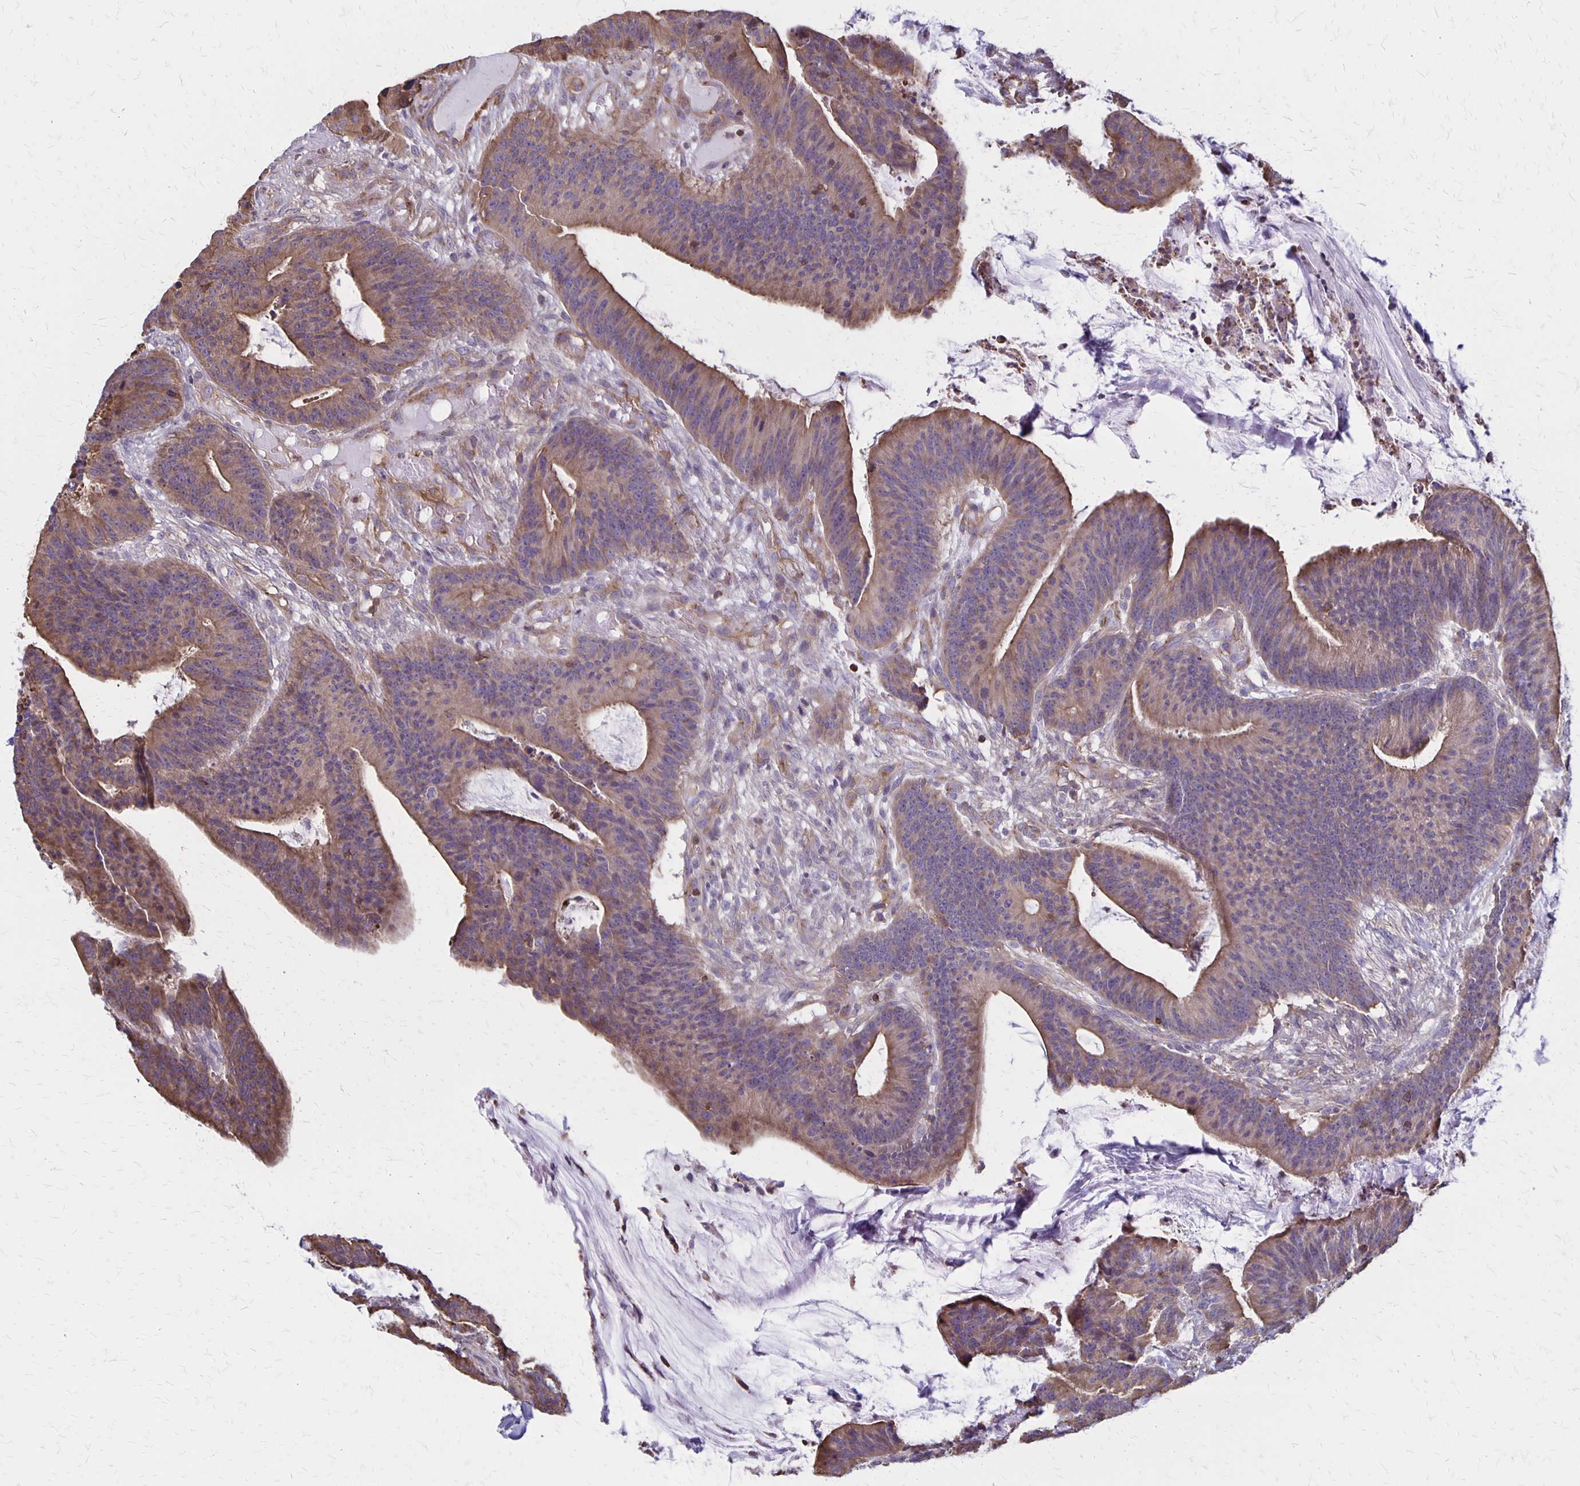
{"staining": {"intensity": "weak", "quantity": "25%-75%", "location": "cytoplasmic/membranous"}, "tissue": "colorectal cancer", "cell_type": "Tumor cells", "image_type": "cancer", "snomed": [{"axis": "morphology", "description": "Adenocarcinoma, NOS"}, {"axis": "topography", "description": "Colon"}], "caption": "Weak cytoplasmic/membranous positivity is identified in about 25%-75% of tumor cells in colorectal cancer.", "gene": "SEPTIN5", "patient": {"sex": "female", "age": 78}}